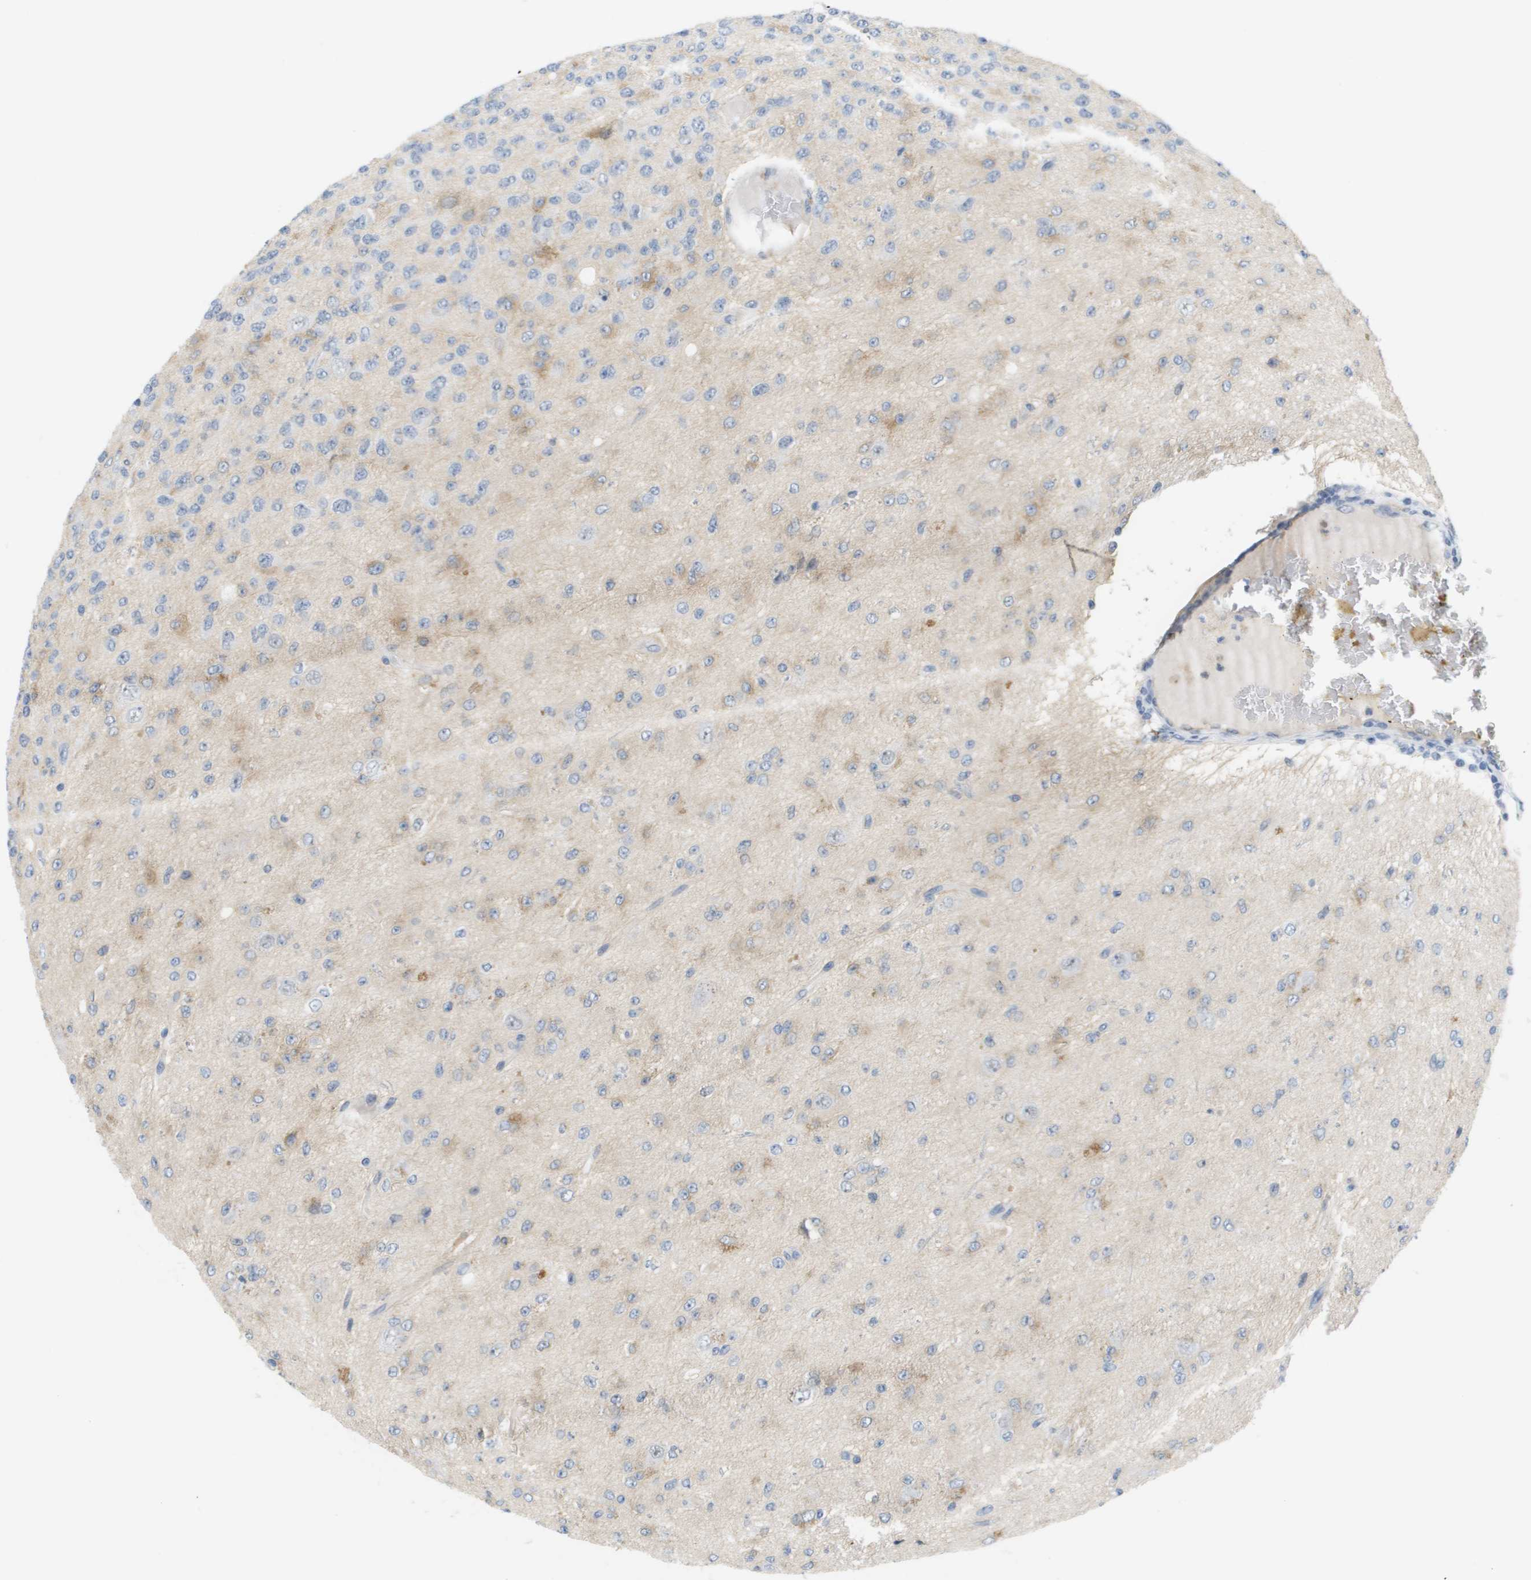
{"staining": {"intensity": "weak", "quantity": "<25%", "location": "cytoplasmic/membranous"}, "tissue": "glioma", "cell_type": "Tumor cells", "image_type": "cancer", "snomed": [{"axis": "morphology", "description": "Glioma, malignant, High grade"}, {"axis": "topography", "description": "pancreas cauda"}], "caption": "Immunohistochemistry (IHC) of human glioma displays no staining in tumor cells.", "gene": "MARCHF8", "patient": {"sex": "male", "age": 60}}